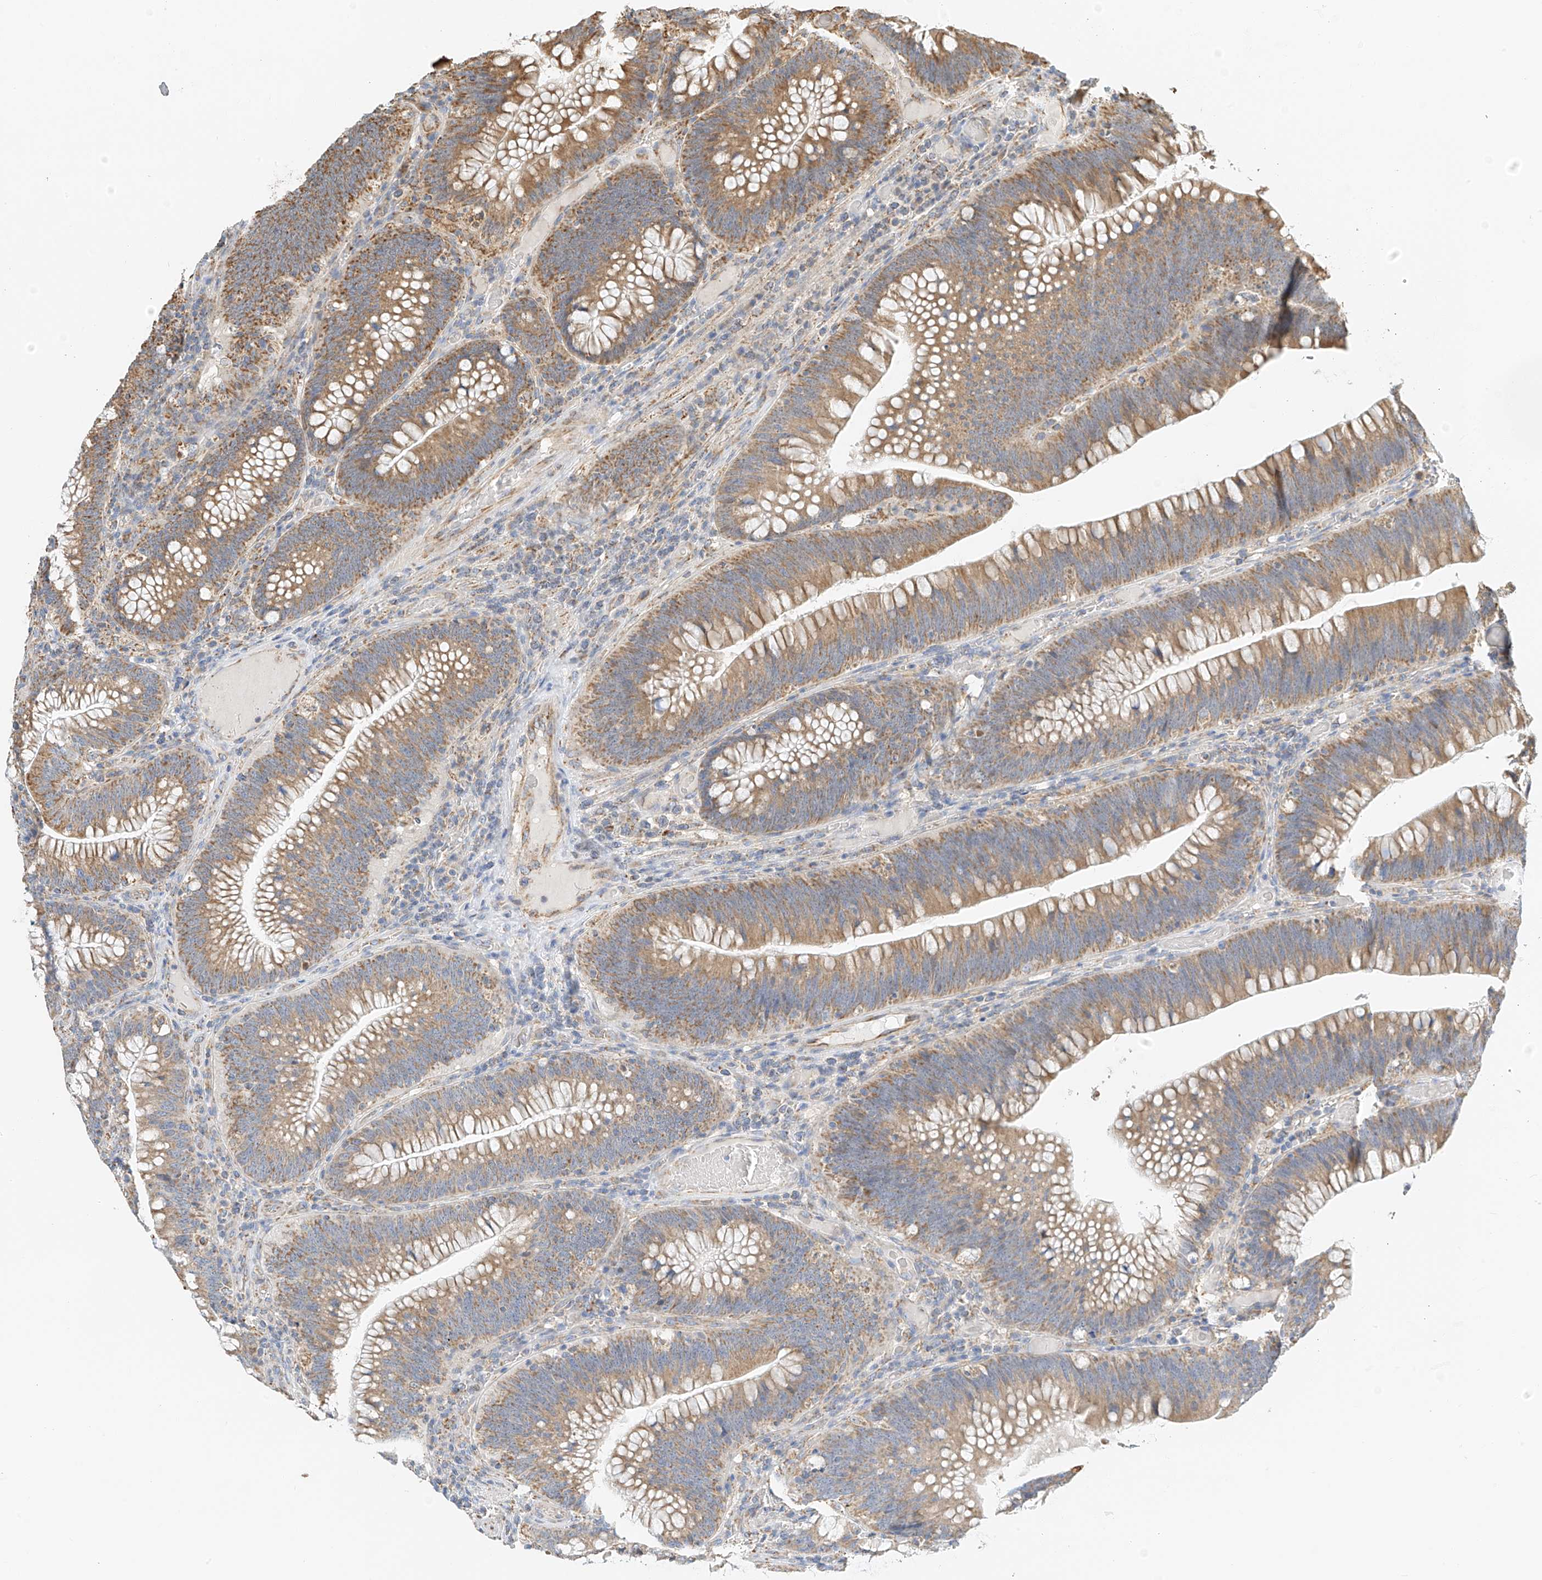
{"staining": {"intensity": "moderate", "quantity": ">75%", "location": "cytoplasmic/membranous"}, "tissue": "colorectal cancer", "cell_type": "Tumor cells", "image_type": "cancer", "snomed": [{"axis": "morphology", "description": "Normal tissue, NOS"}, {"axis": "topography", "description": "Colon"}], "caption": "This image reveals immunohistochemistry (IHC) staining of colorectal cancer, with medium moderate cytoplasmic/membranous expression in about >75% of tumor cells.", "gene": "YIPF7", "patient": {"sex": "female", "age": 82}}